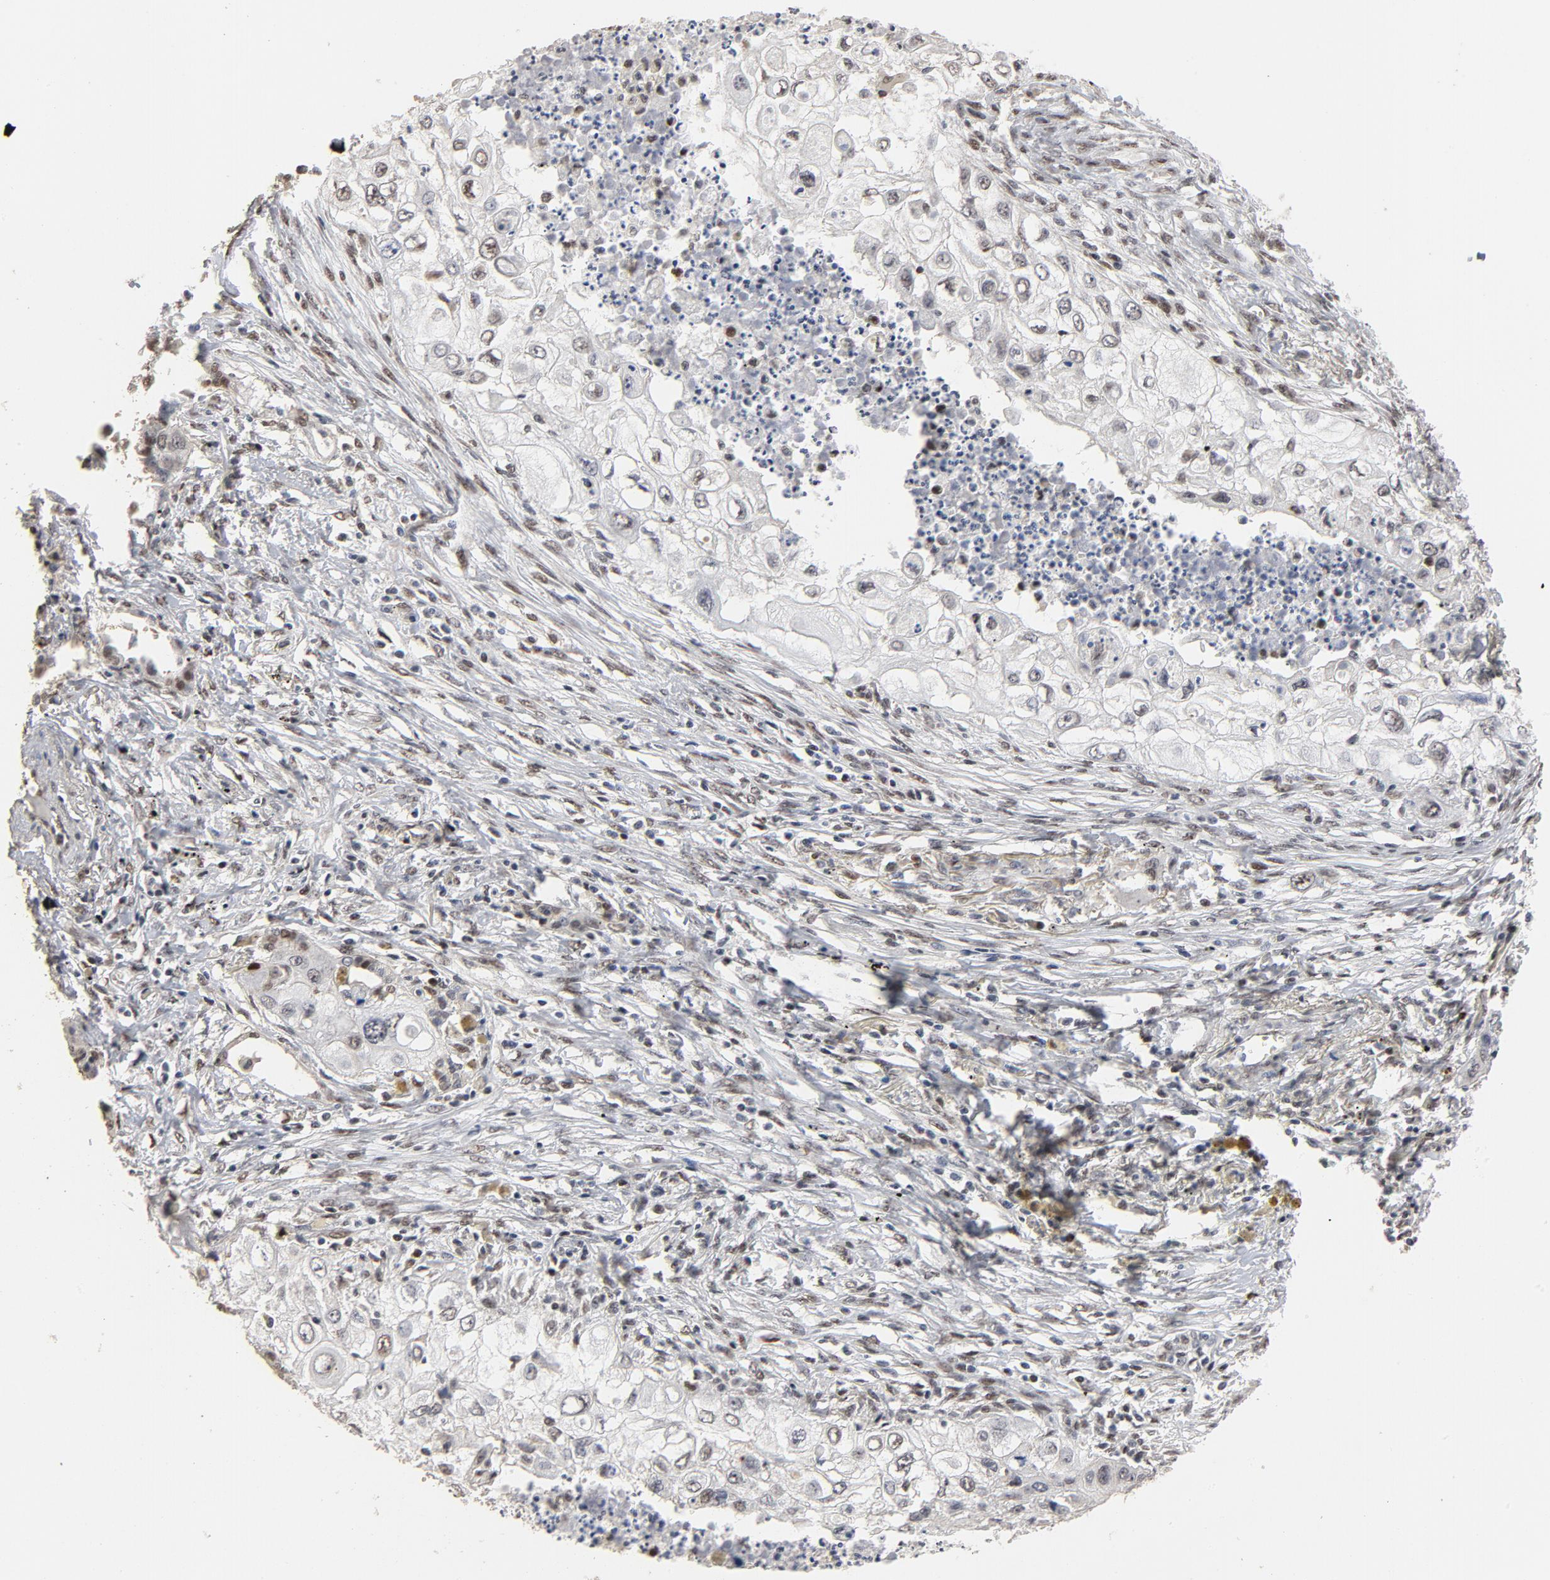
{"staining": {"intensity": "weak", "quantity": "<25%", "location": "nuclear"}, "tissue": "lung cancer", "cell_type": "Tumor cells", "image_type": "cancer", "snomed": [{"axis": "morphology", "description": "Squamous cell carcinoma, NOS"}, {"axis": "topography", "description": "Lung"}], "caption": "IHC photomicrograph of neoplastic tissue: lung cancer (squamous cell carcinoma) stained with DAB (3,3'-diaminobenzidine) demonstrates no significant protein positivity in tumor cells.", "gene": "TP53RK", "patient": {"sex": "male", "age": 71}}